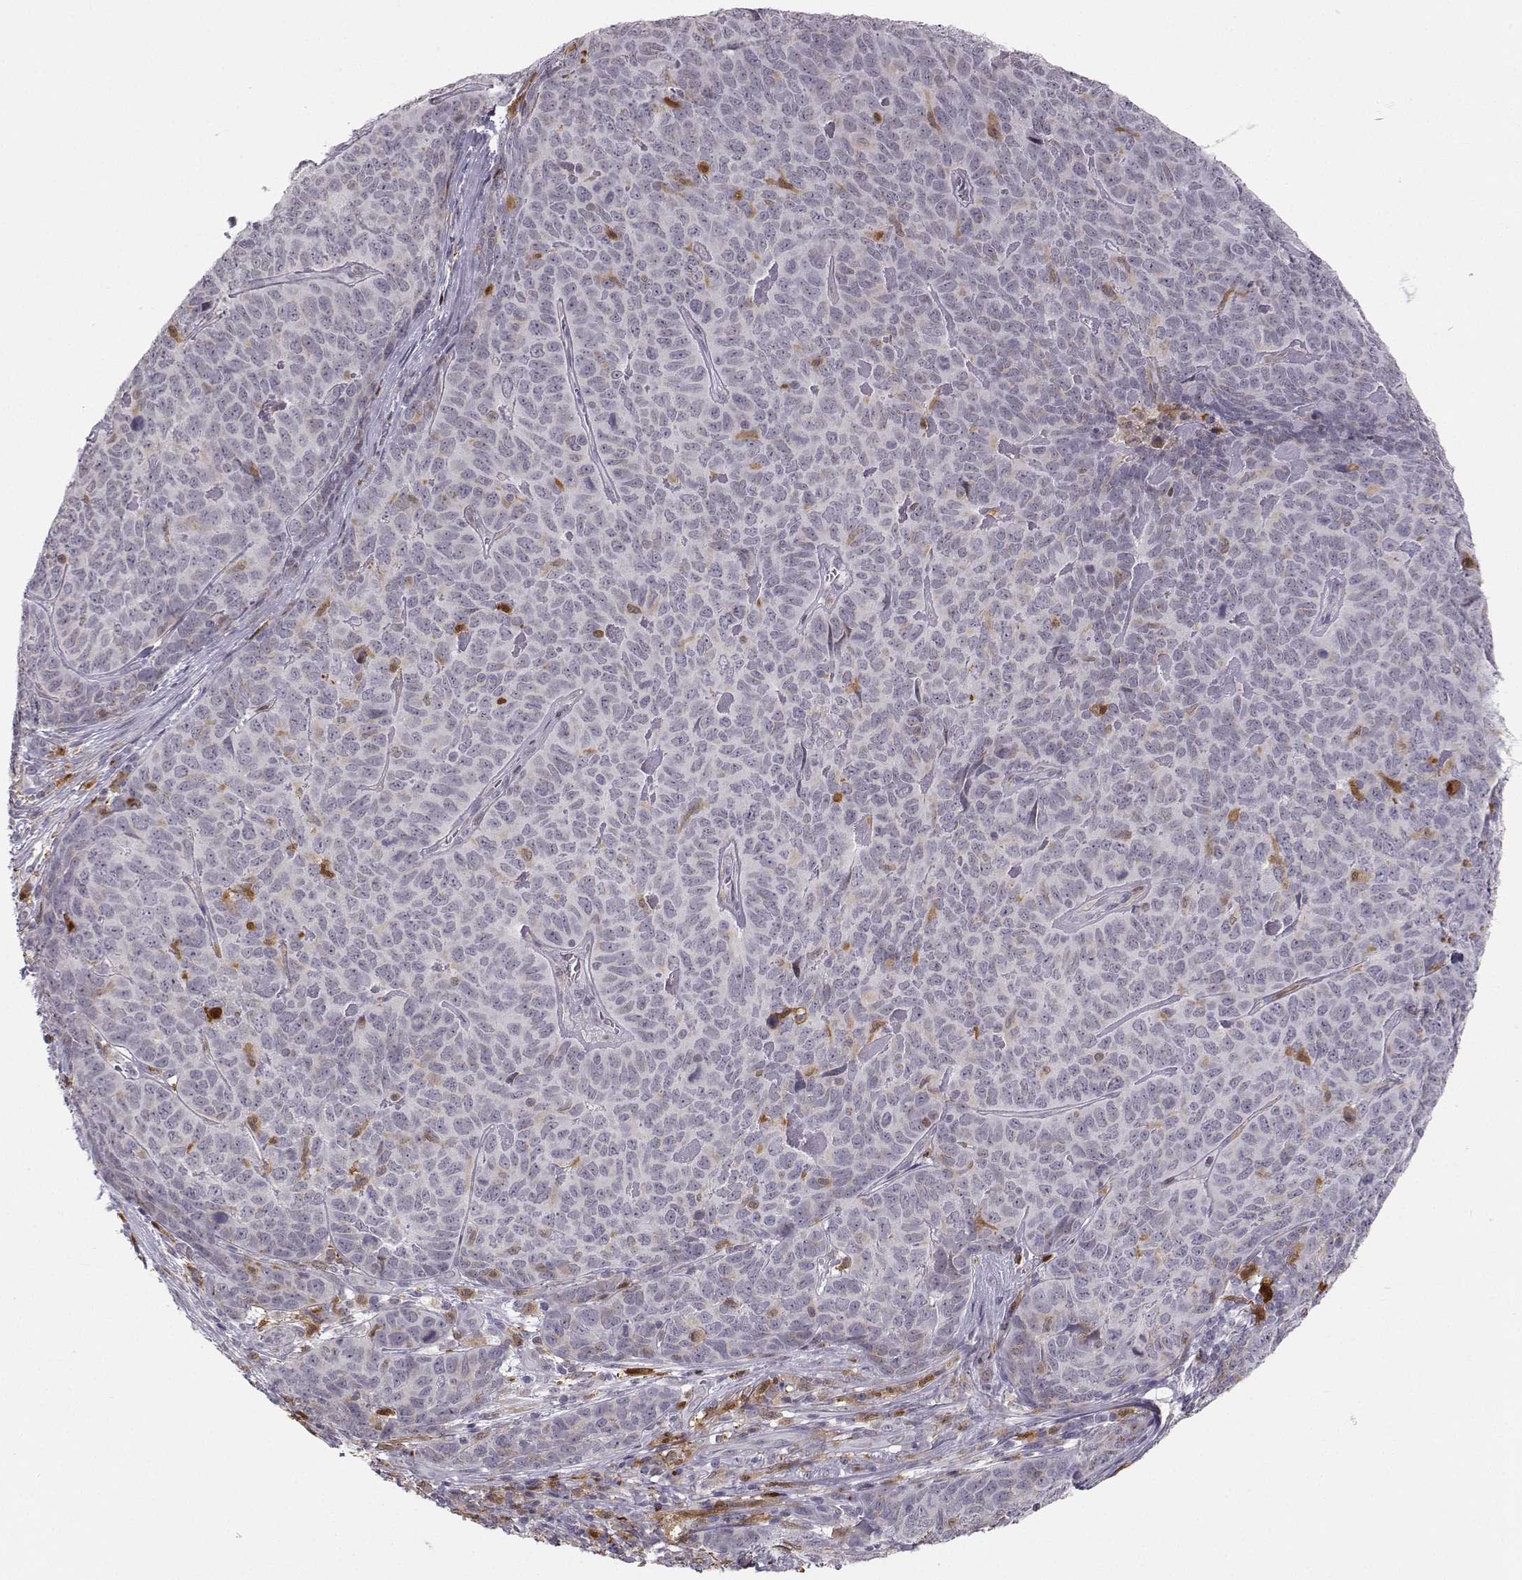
{"staining": {"intensity": "negative", "quantity": "none", "location": "none"}, "tissue": "skin cancer", "cell_type": "Tumor cells", "image_type": "cancer", "snomed": [{"axis": "morphology", "description": "Squamous cell carcinoma, NOS"}, {"axis": "topography", "description": "Skin"}, {"axis": "topography", "description": "Anal"}], "caption": "The immunohistochemistry (IHC) image has no significant expression in tumor cells of skin cancer tissue. (DAB IHC with hematoxylin counter stain).", "gene": "HTR7", "patient": {"sex": "female", "age": 51}}